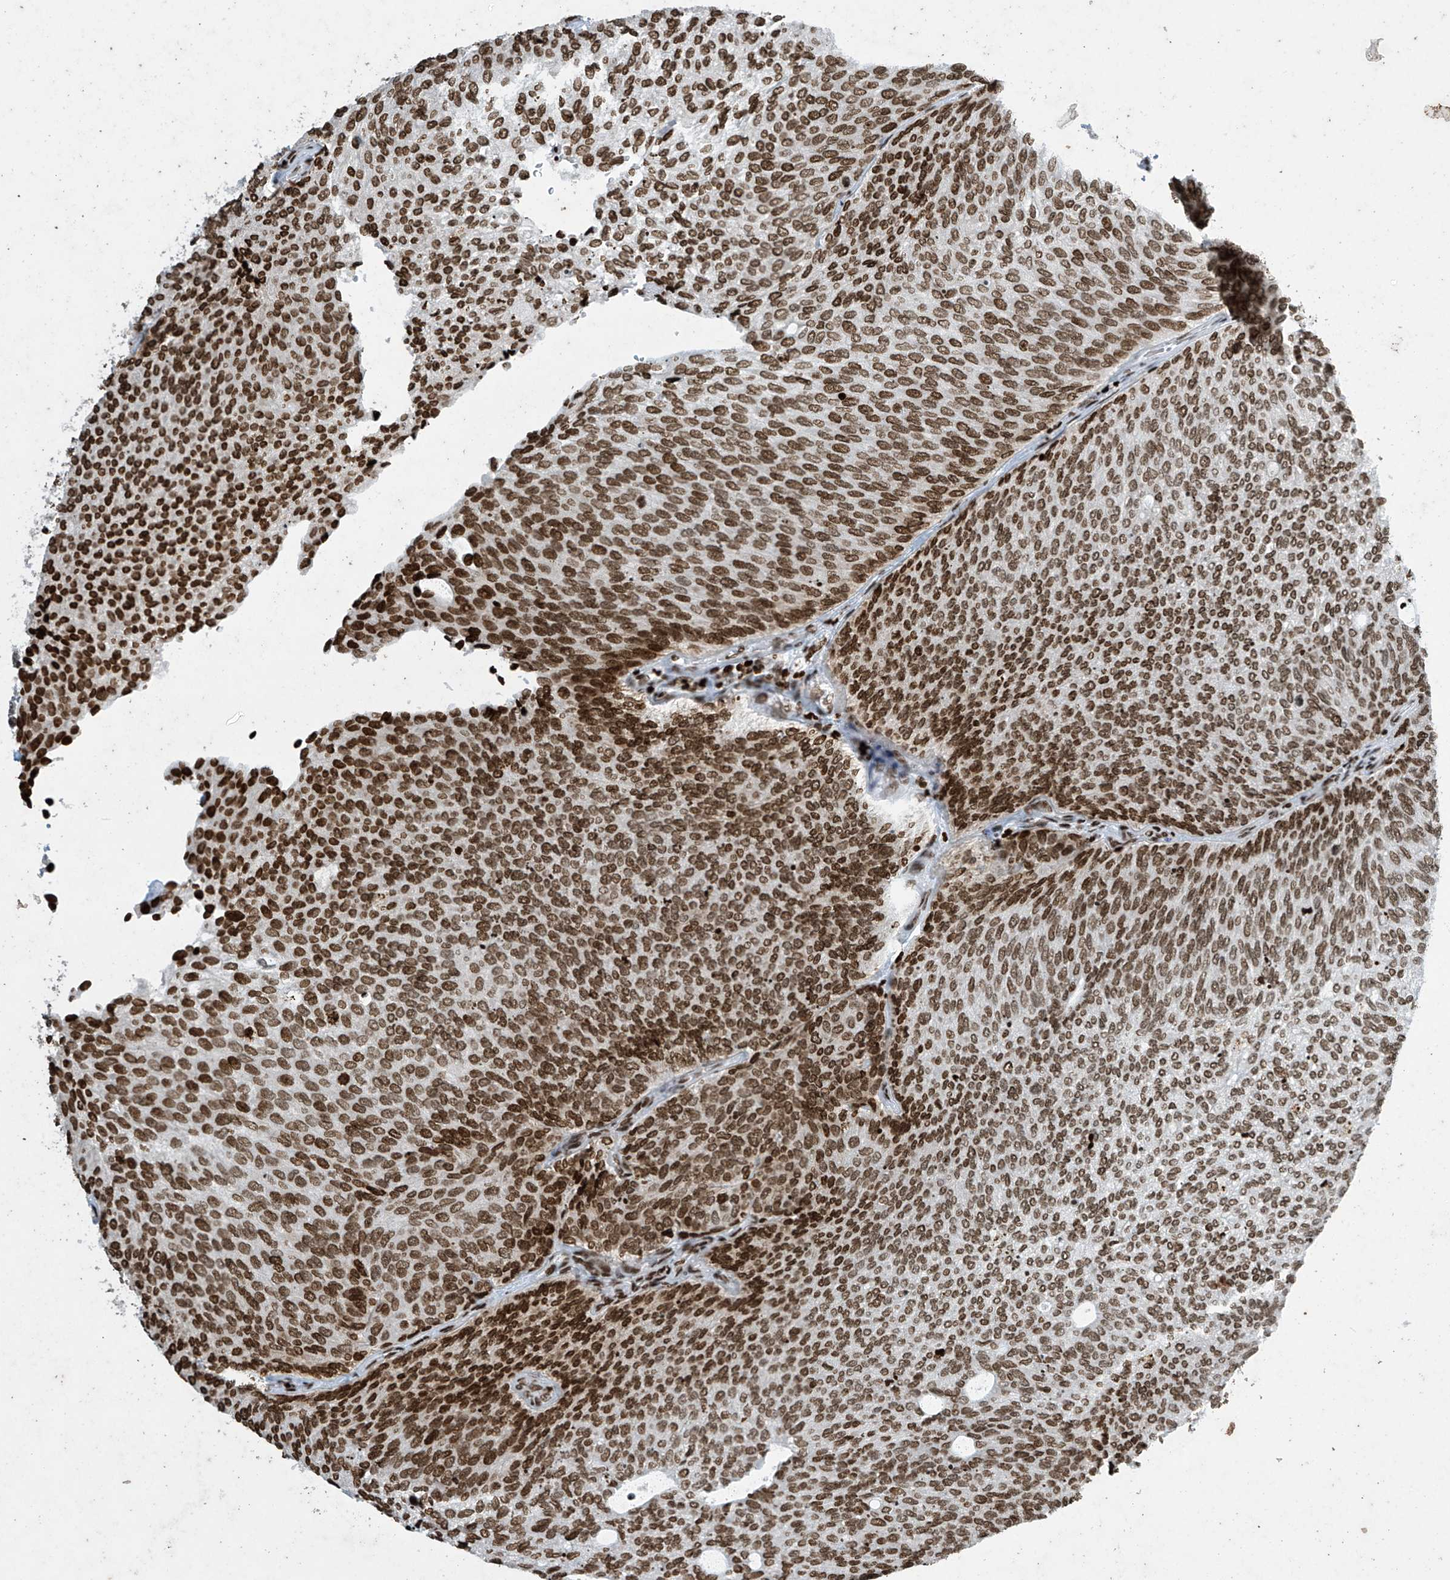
{"staining": {"intensity": "strong", "quantity": ">75%", "location": "nuclear"}, "tissue": "urothelial cancer", "cell_type": "Tumor cells", "image_type": "cancer", "snomed": [{"axis": "morphology", "description": "Urothelial carcinoma, Low grade"}, {"axis": "topography", "description": "Urinary bladder"}], "caption": "Immunohistochemistry (IHC) of low-grade urothelial carcinoma reveals high levels of strong nuclear expression in approximately >75% of tumor cells. Nuclei are stained in blue.", "gene": "H4C16", "patient": {"sex": "female", "age": 79}}